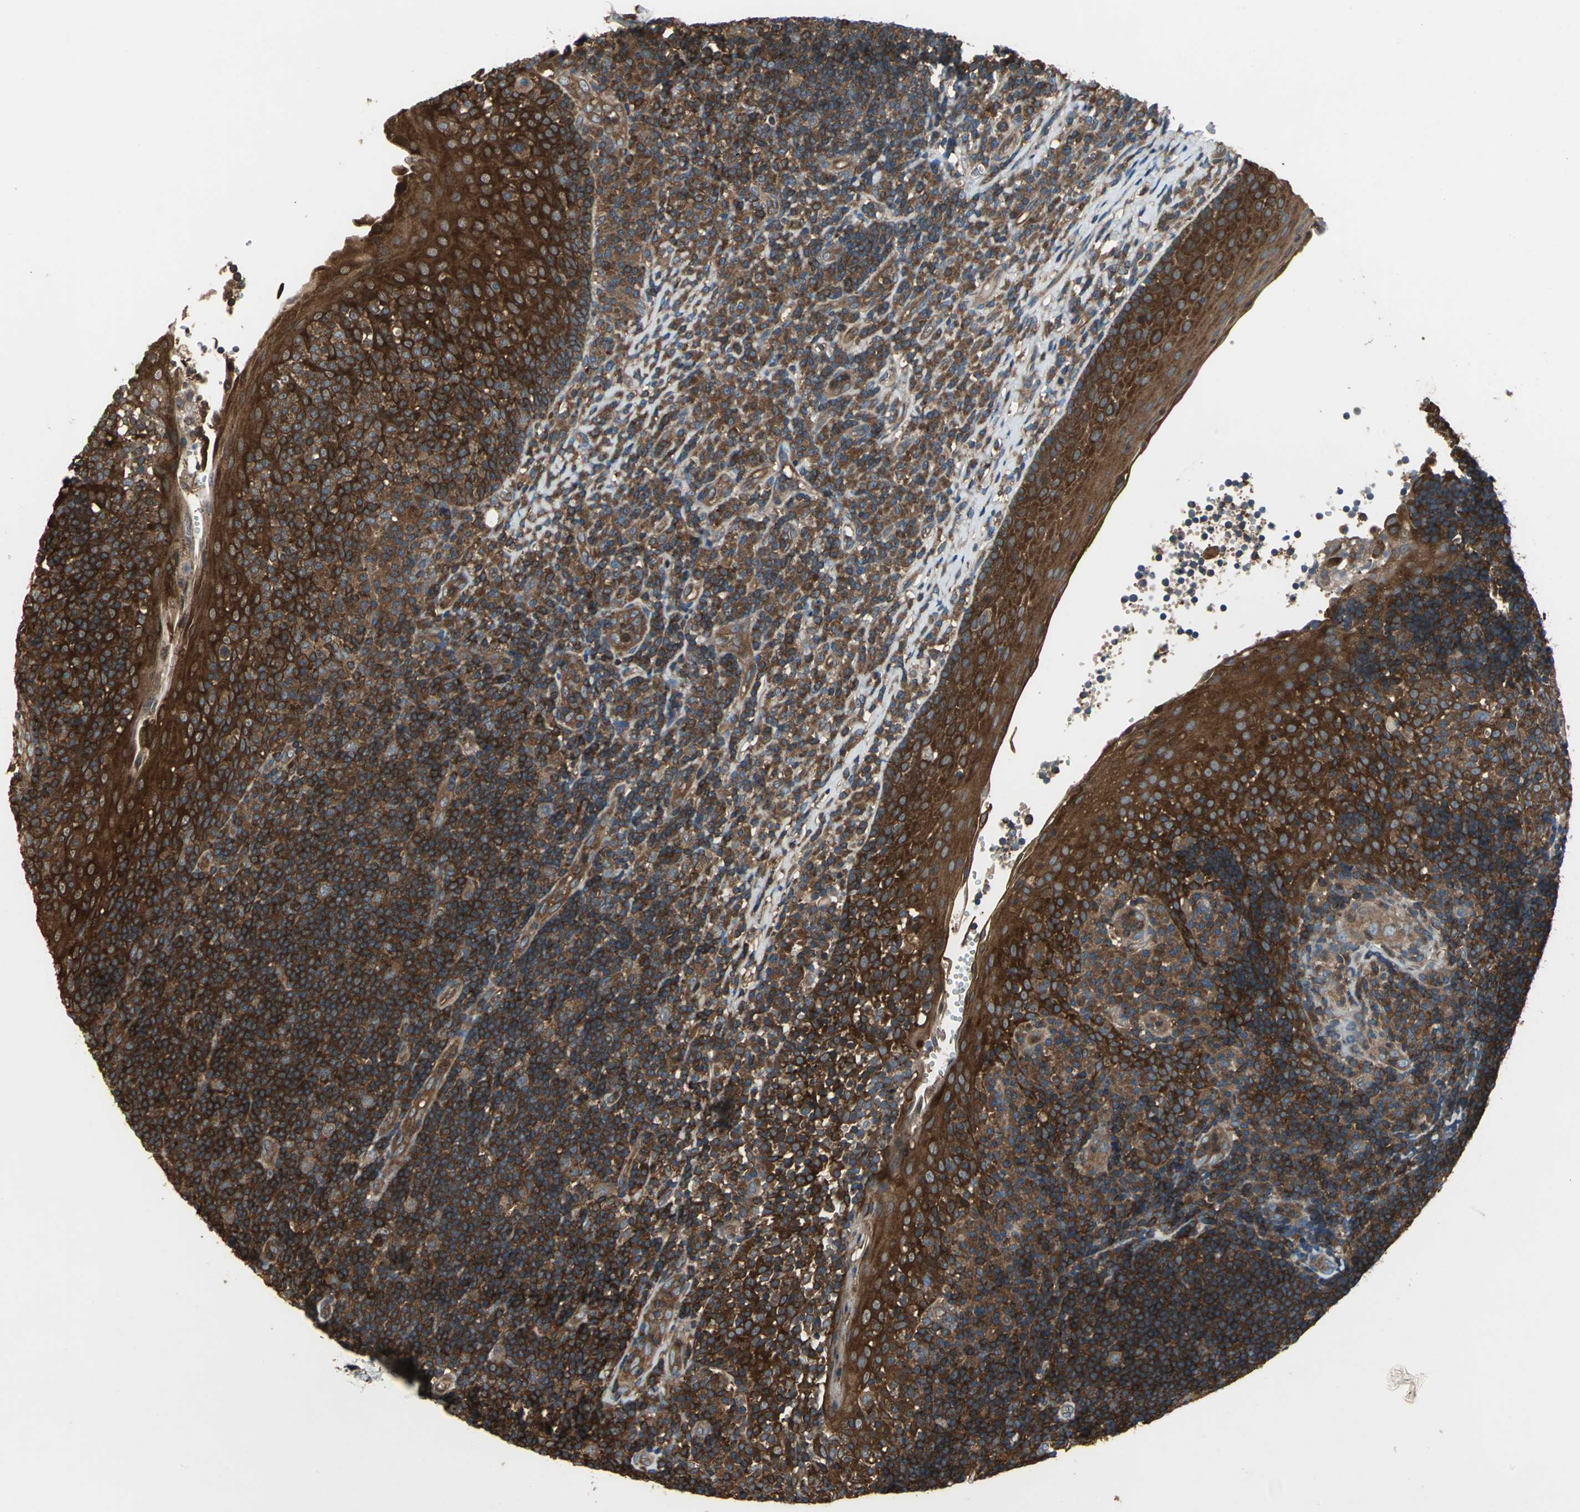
{"staining": {"intensity": "strong", "quantity": ">75%", "location": "cytoplasmic/membranous"}, "tissue": "tonsil", "cell_type": "Germinal center cells", "image_type": "normal", "snomed": [{"axis": "morphology", "description": "Normal tissue, NOS"}, {"axis": "topography", "description": "Tonsil"}], "caption": "Germinal center cells reveal strong cytoplasmic/membranous expression in approximately >75% of cells in normal tonsil. (DAB = brown stain, brightfield microscopy at high magnification).", "gene": "CAPN1", "patient": {"sex": "female", "age": 40}}